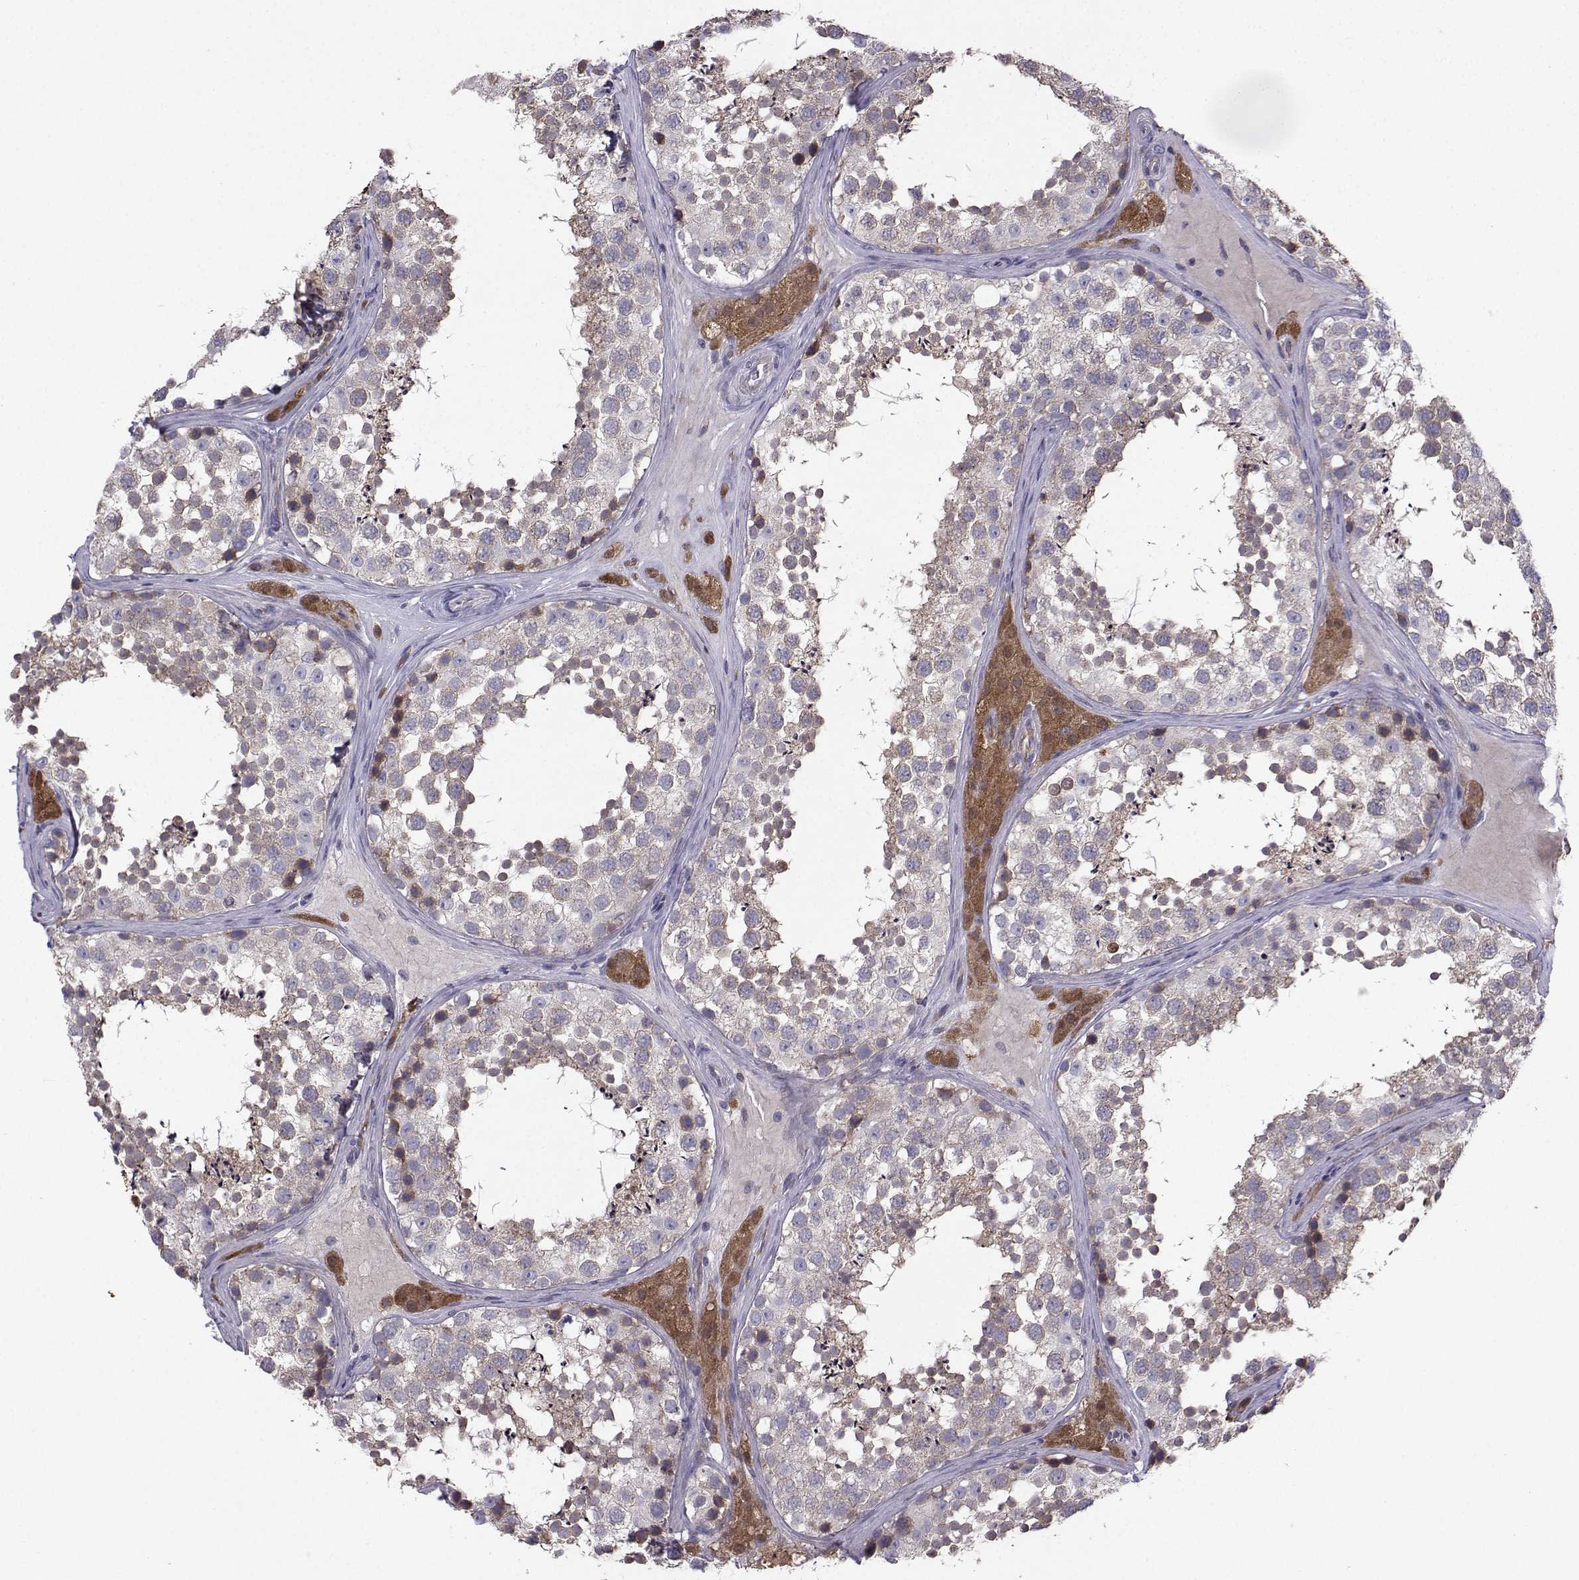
{"staining": {"intensity": "negative", "quantity": "none", "location": "none"}, "tissue": "testis", "cell_type": "Cells in seminiferous ducts", "image_type": "normal", "snomed": [{"axis": "morphology", "description": "Normal tissue, NOS"}, {"axis": "topography", "description": "Testis"}], "caption": "Immunohistochemistry of benign testis reveals no expression in cells in seminiferous ducts.", "gene": "STXBP5", "patient": {"sex": "male", "age": 41}}